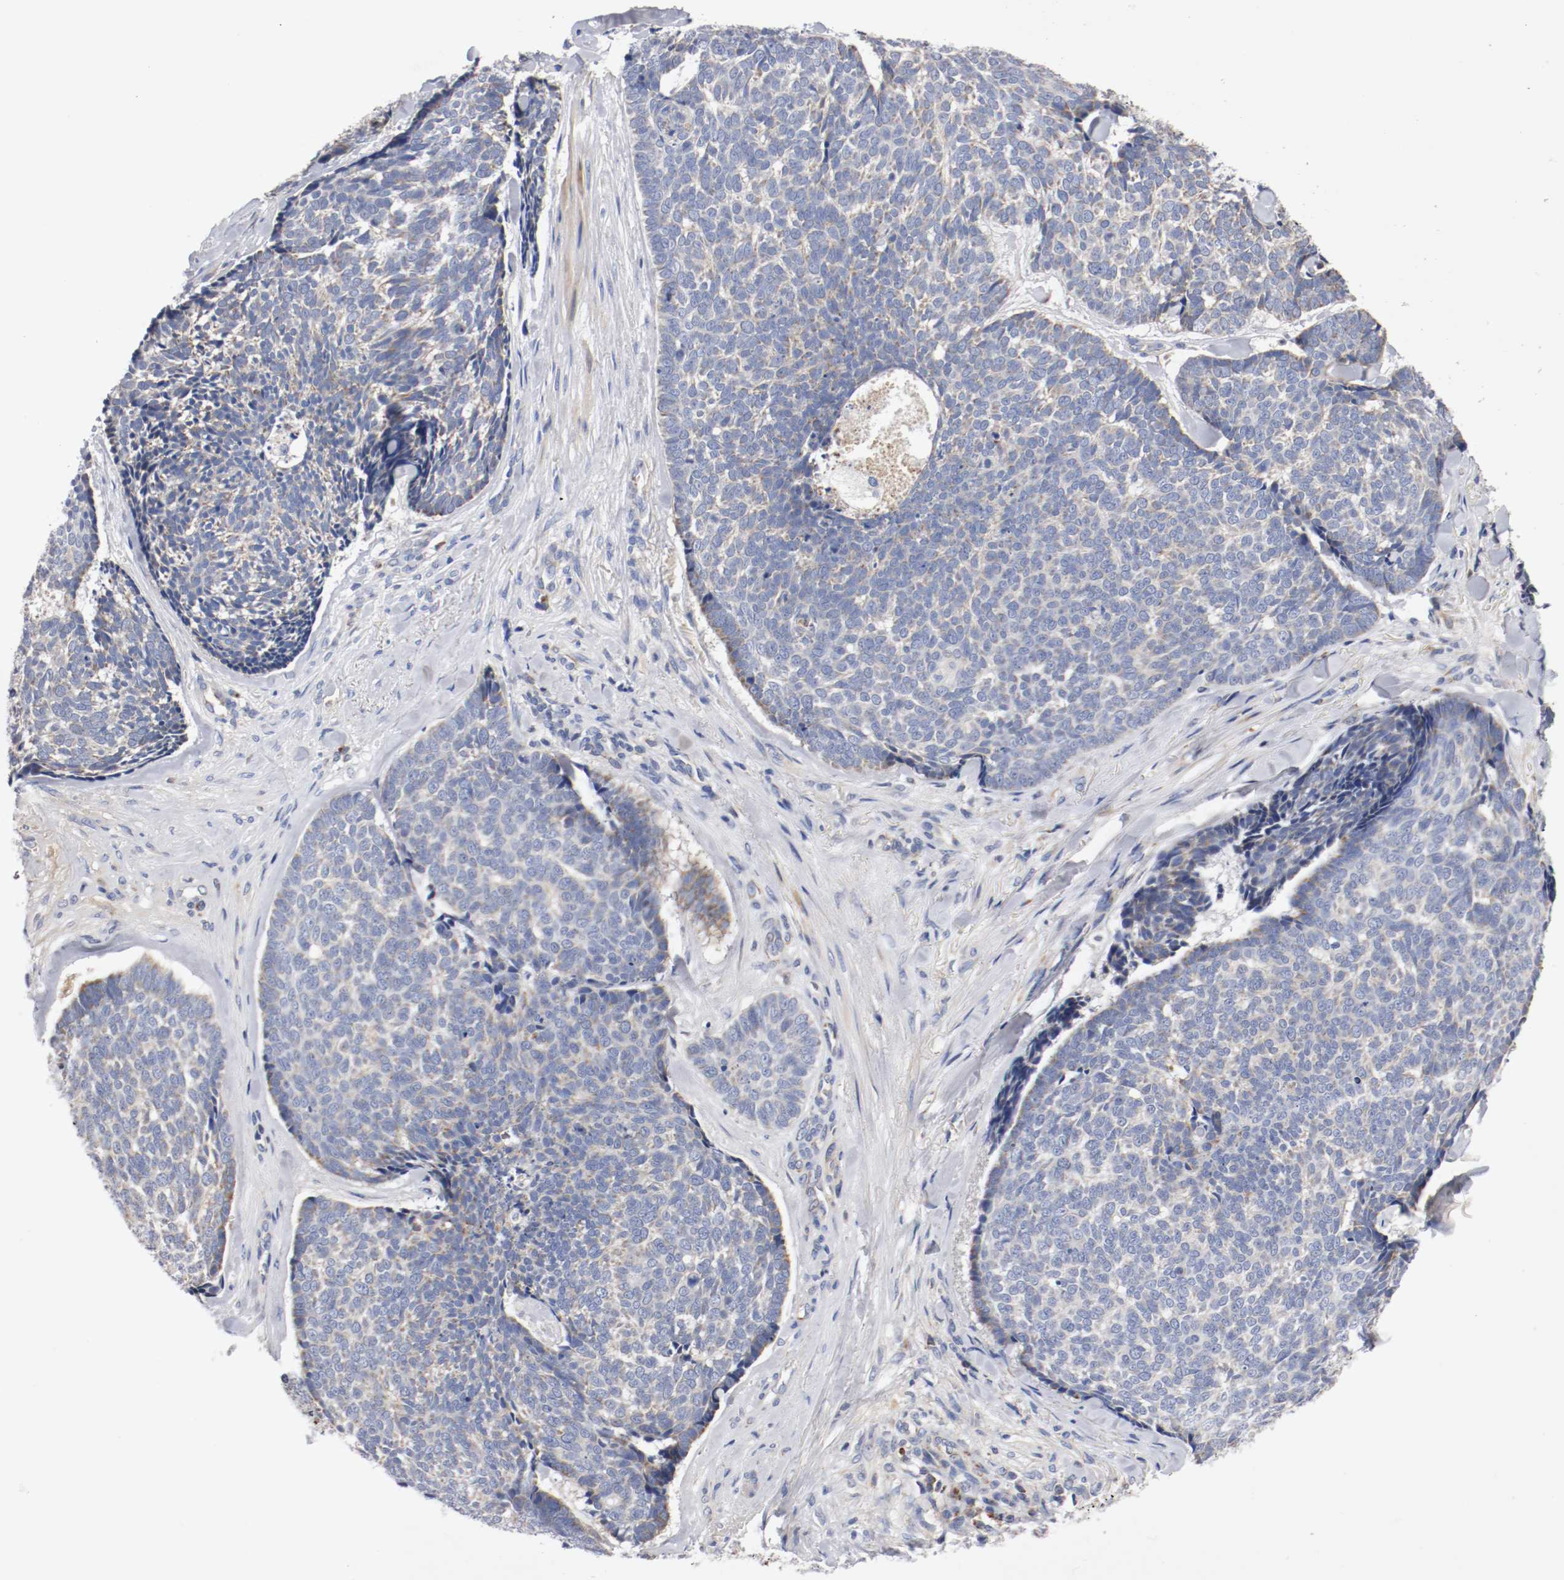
{"staining": {"intensity": "negative", "quantity": "none", "location": "none"}, "tissue": "skin cancer", "cell_type": "Tumor cells", "image_type": "cancer", "snomed": [{"axis": "morphology", "description": "Basal cell carcinoma"}, {"axis": "topography", "description": "Skin"}], "caption": "The immunohistochemistry (IHC) micrograph has no significant expression in tumor cells of skin cancer tissue. Brightfield microscopy of immunohistochemistry (IHC) stained with DAB (brown) and hematoxylin (blue), captured at high magnification.", "gene": "PCSK6", "patient": {"sex": "male", "age": 84}}